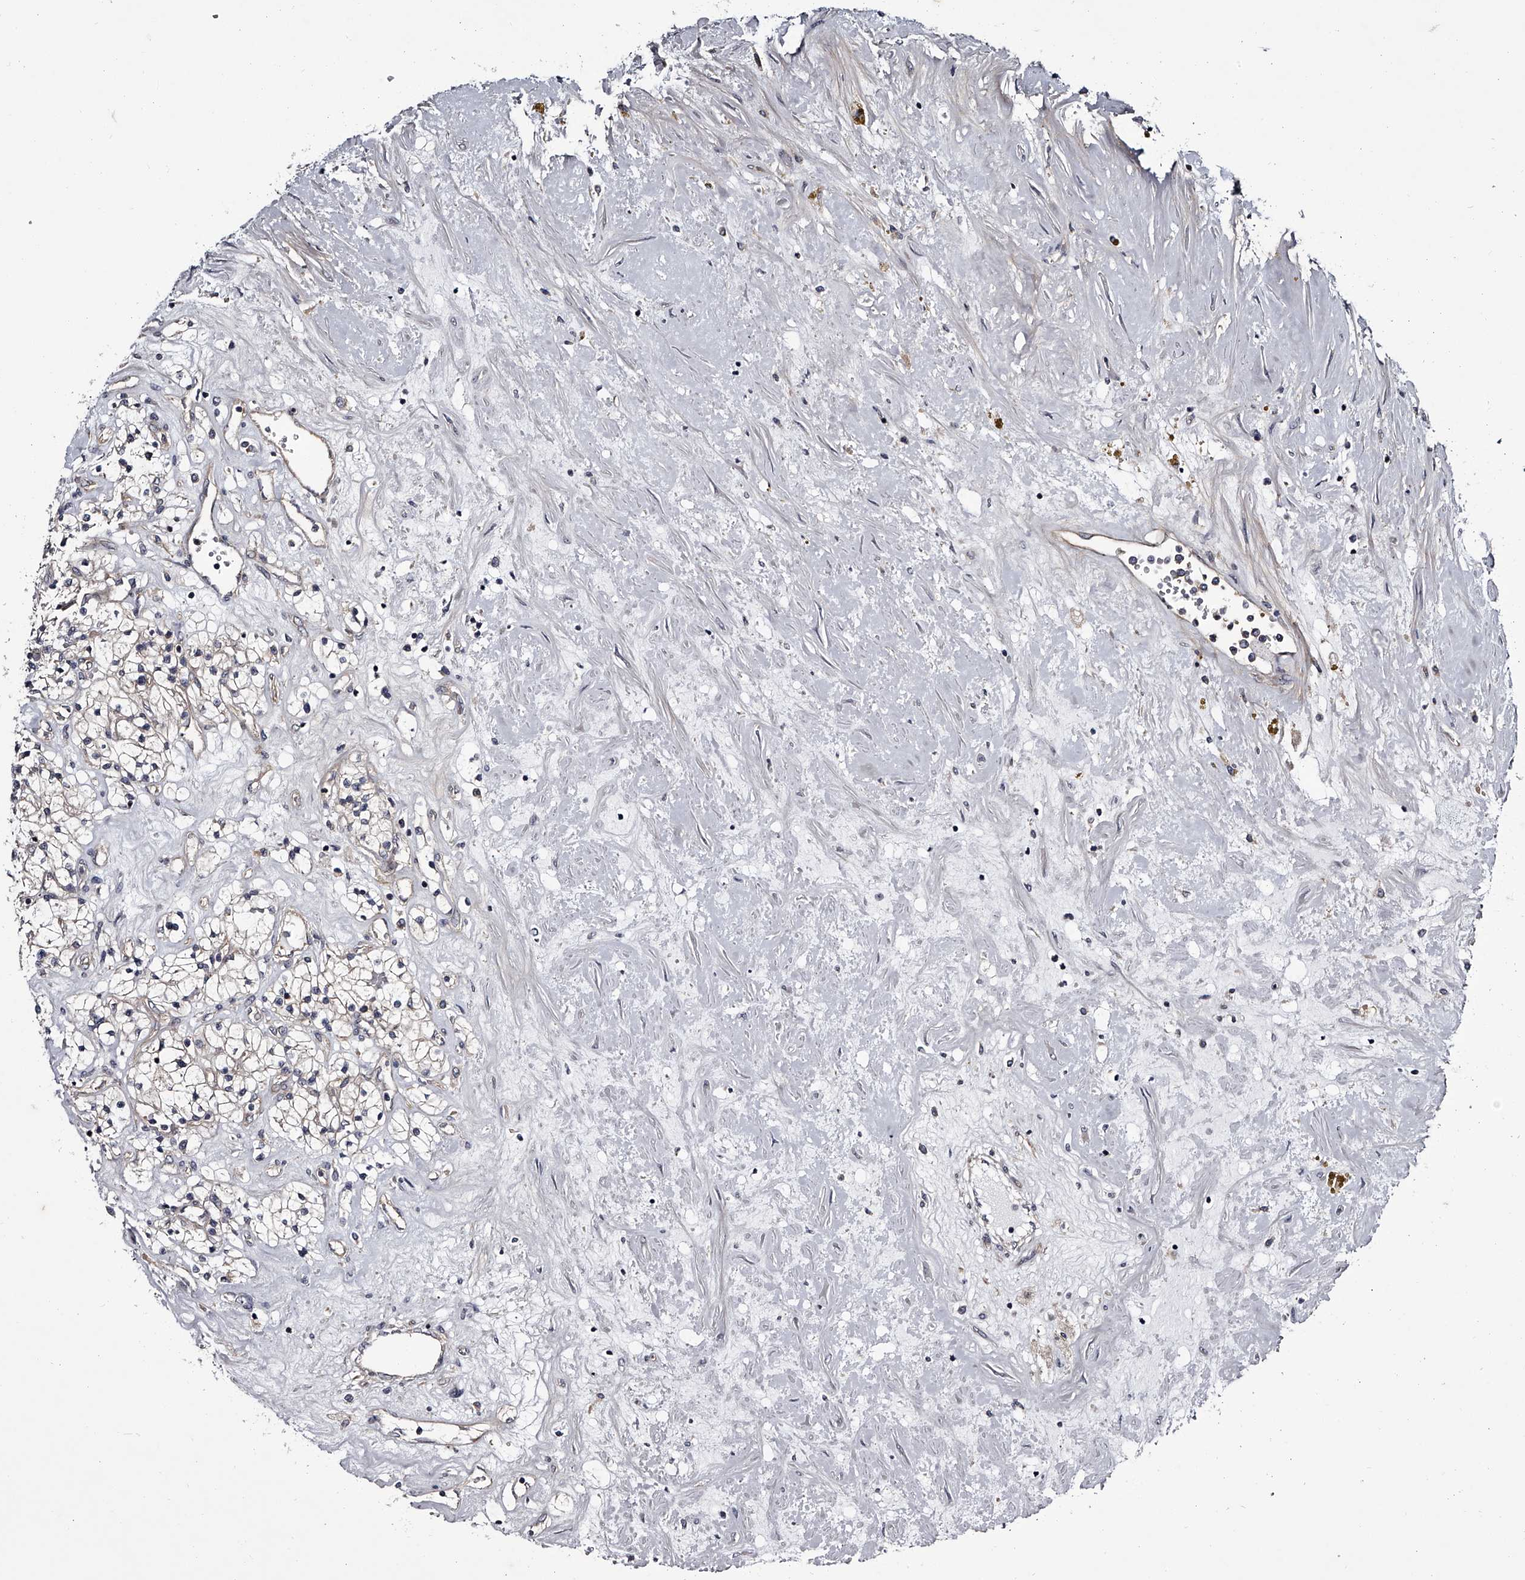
{"staining": {"intensity": "negative", "quantity": "none", "location": "none"}, "tissue": "renal cancer", "cell_type": "Tumor cells", "image_type": "cancer", "snomed": [{"axis": "morphology", "description": "Normal tissue, NOS"}, {"axis": "morphology", "description": "Adenocarcinoma, NOS"}, {"axis": "topography", "description": "Kidney"}], "caption": "IHC histopathology image of adenocarcinoma (renal) stained for a protein (brown), which displays no positivity in tumor cells.", "gene": "GAPVD1", "patient": {"sex": "male", "age": 68}}